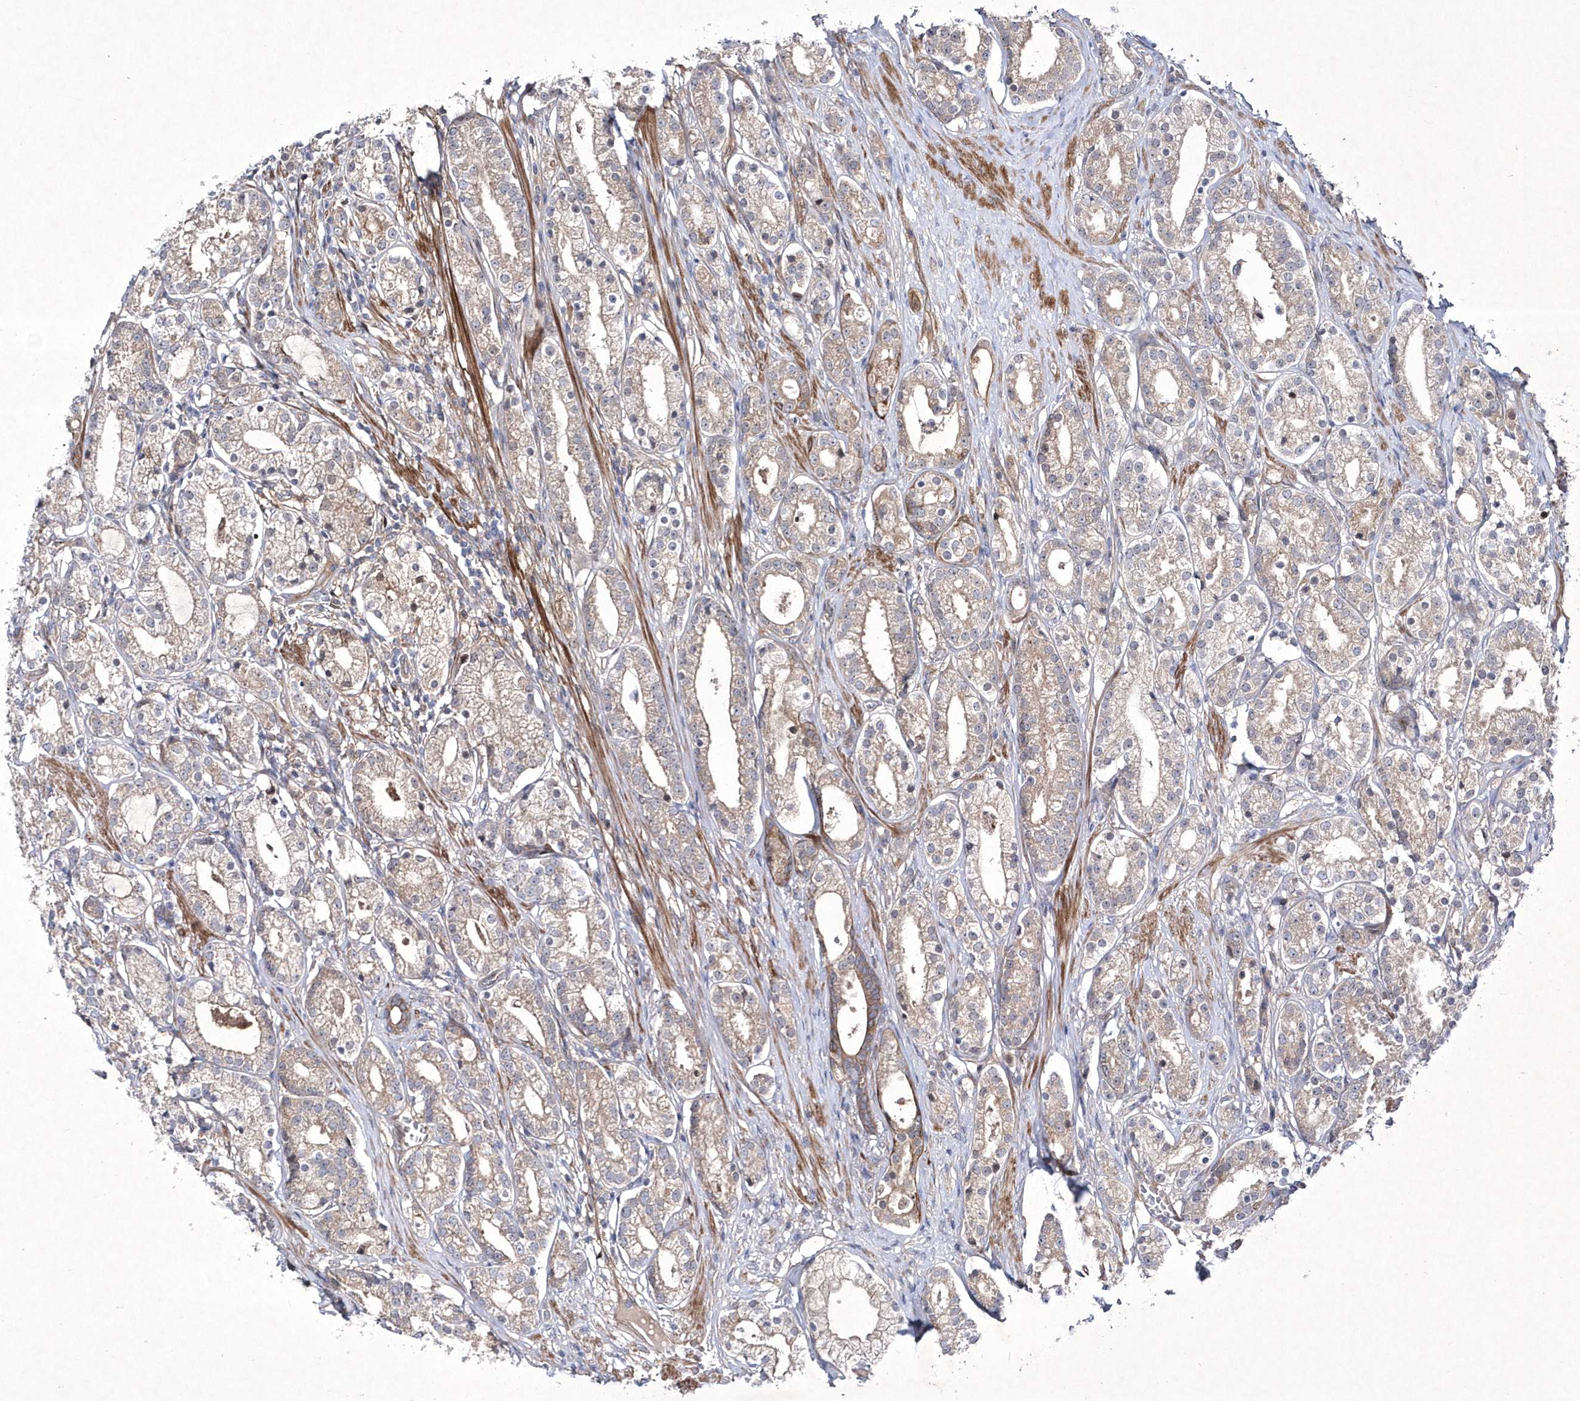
{"staining": {"intensity": "weak", "quantity": "<25%", "location": "cytoplasmic/membranous"}, "tissue": "prostate cancer", "cell_type": "Tumor cells", "image_type": "cancer", "snomed": [{"axis": "morphology", "description": "Adenocarcinoma, High grade"}, {"axis": "topography", "description": "Prostate"}], "caption": "This is a image of immunohistochemistry (IHC) staining of prostate high-grade adenocarcinoma, which shows no positivity in tumor cells. (DAB (3,3'-diaminobenzidine) immunohistochemistry visualized using brightfield microscopy, high magnification).", "gene": "DSPP", "patient": {"sex": "male", "age": 69}}